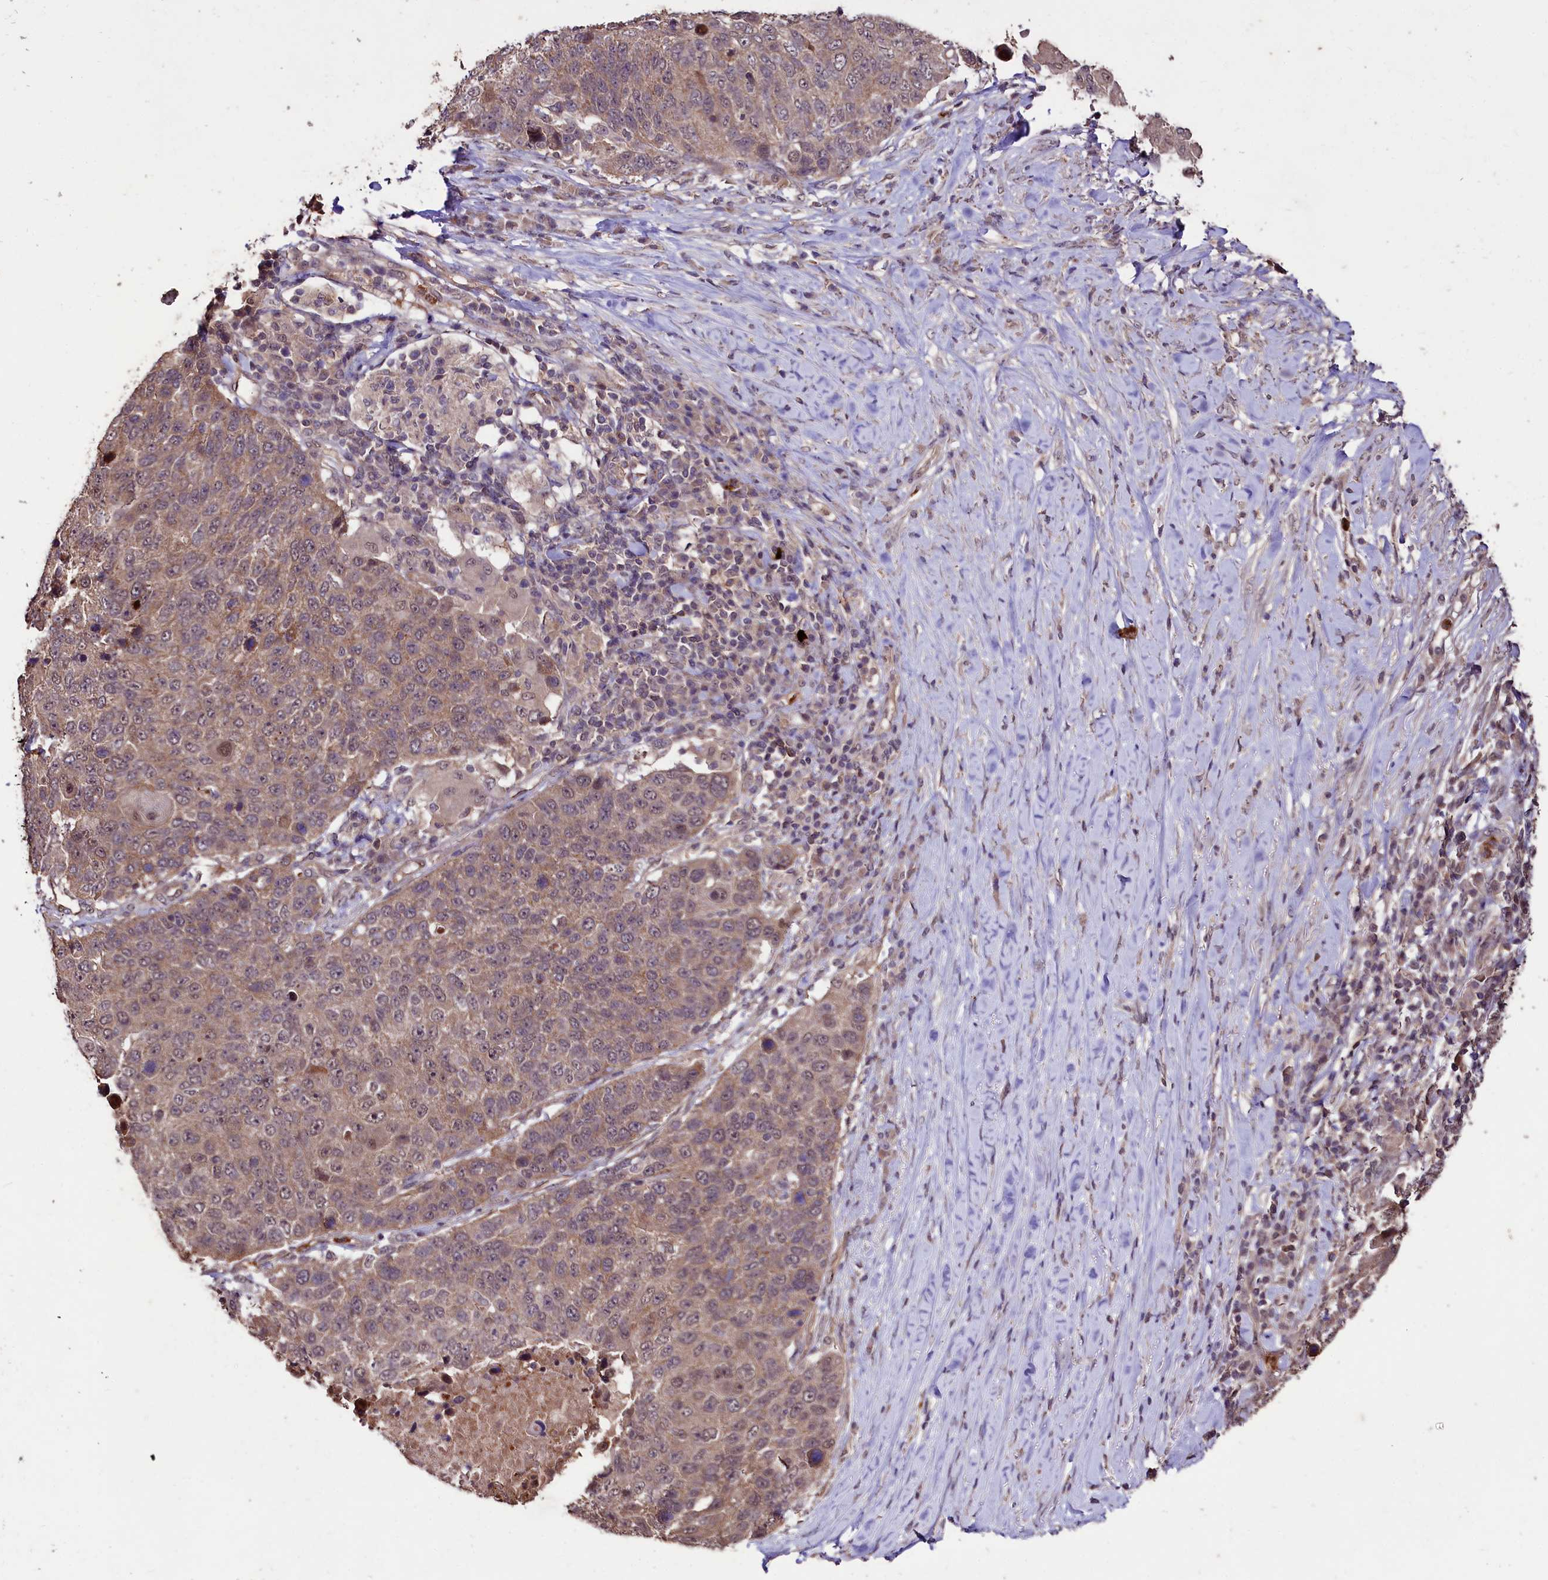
{"staining": {"intensity": "weak", "quantity": ">75%", "location": "cytoplasmic/membranous"}, "tissue": "lung cancer", "cell_type": "Tumor cells", "image_type": "cancer", "snomed": [{"axis": "morphology", "description": "Normal tissue, NOS"}, {"axis": "morphology", "description": "Squamous cell carcinoma, NOS"}, {"axis": "topography", "description": "Lymph node"}, {"axis": "topography", "description": "Lung"}], "caption": "High-power microscopy captured an immunohistochemistry image of lung cancer, revealing weak cytoplasmic/membranous positivity in approximately >75% of tumor cells. (DAB IHC with brightfield microscopy, high magnification).", "gene": "KLRB1", "patient": {"sex": "male", "age": 66}}